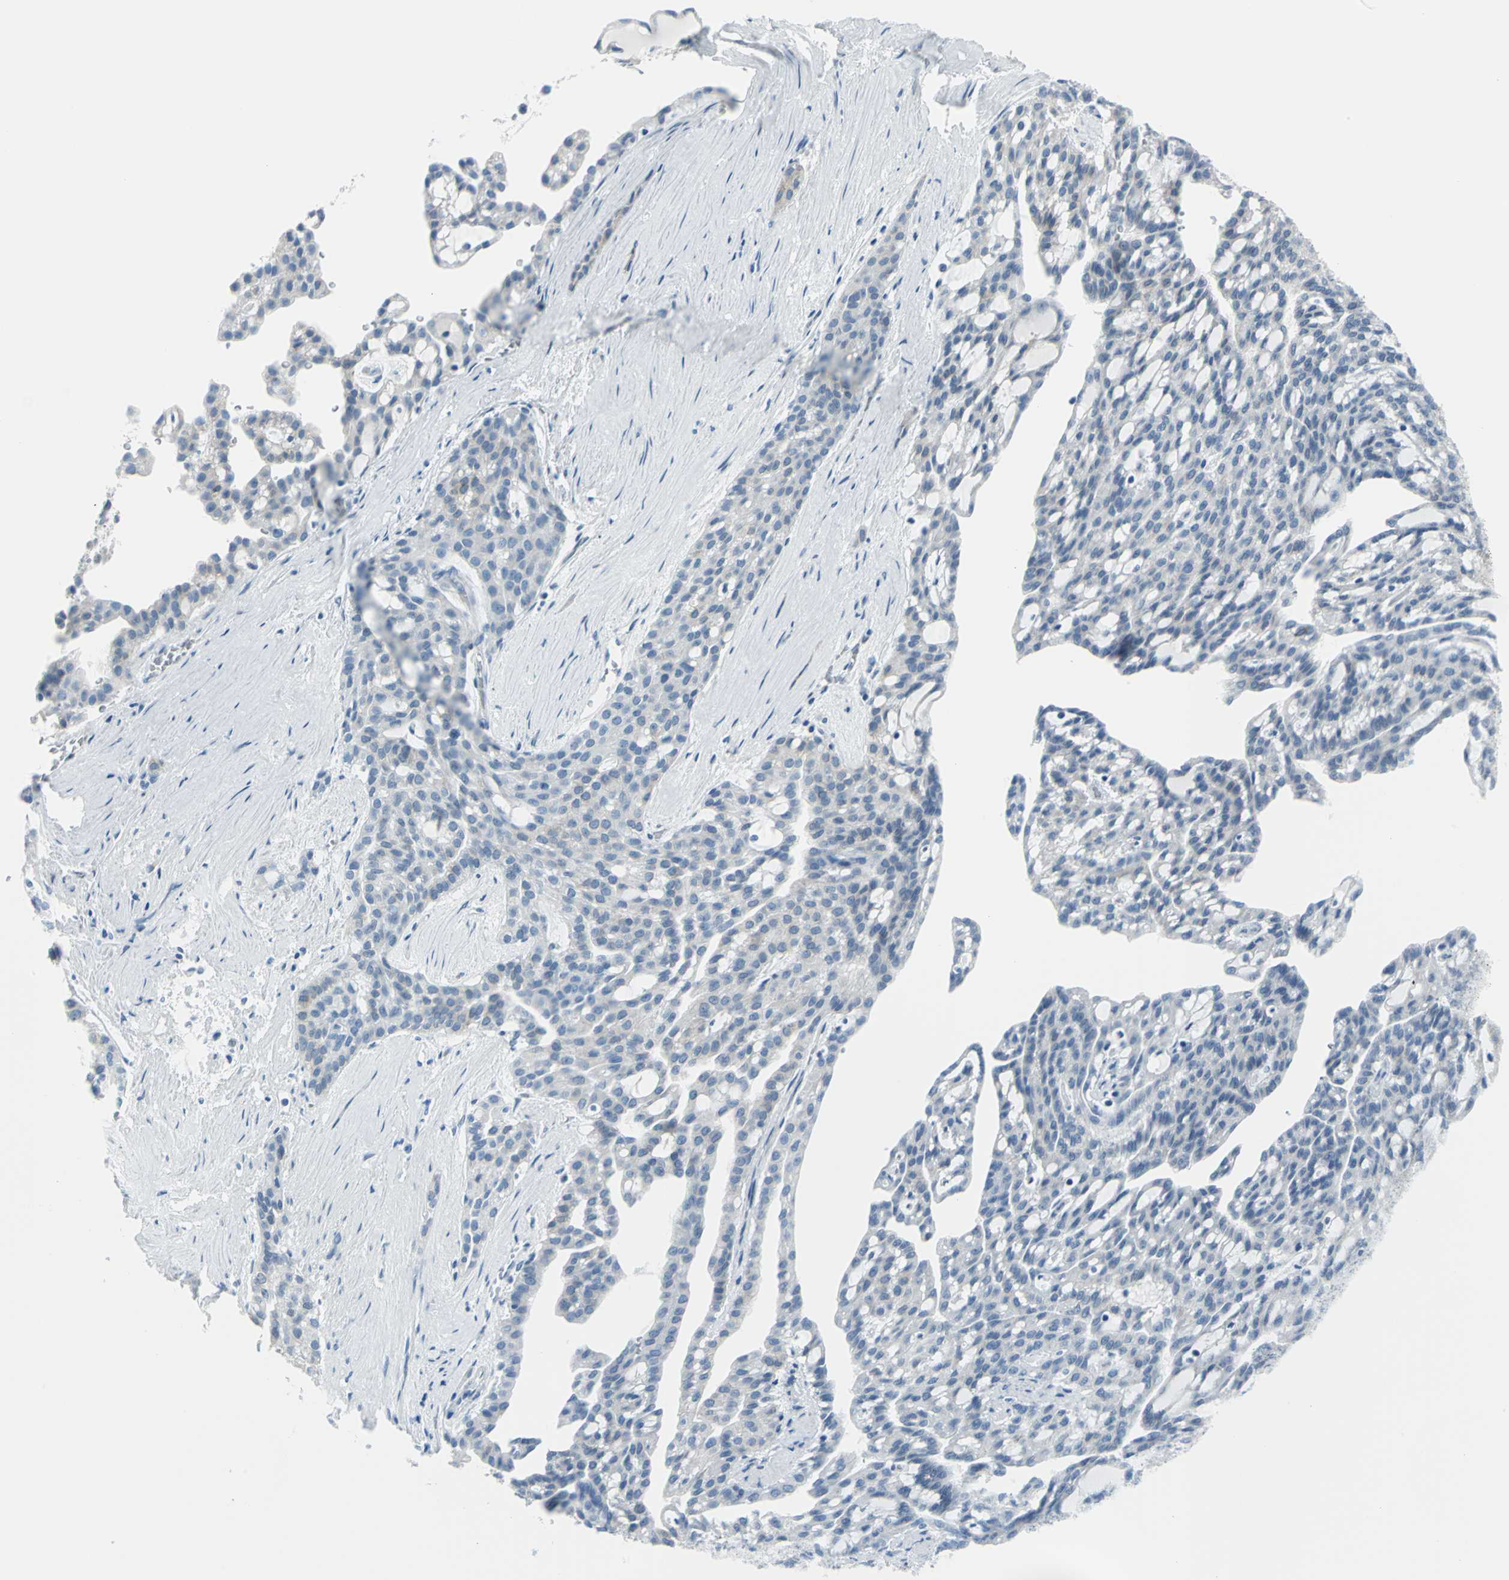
{"staining": {"intensity": "negative", "quantity": "none", "location": "none"}, "tissue": "renal cancer", "cell_type": "Tumor cells", "image_type": "cancer", "snomed": [{"axis": "morphology", "description": "Adenocarcinoma, NOS"}, {"axis": "topography", "description": "Kidney"}], "caption": "Immunohistochemical staining of human adenocarcinoma (renal) shows no significant staining in tumor cells.", "gene": "CYB5A", "patient": {"sex": "male", "age": 63}}